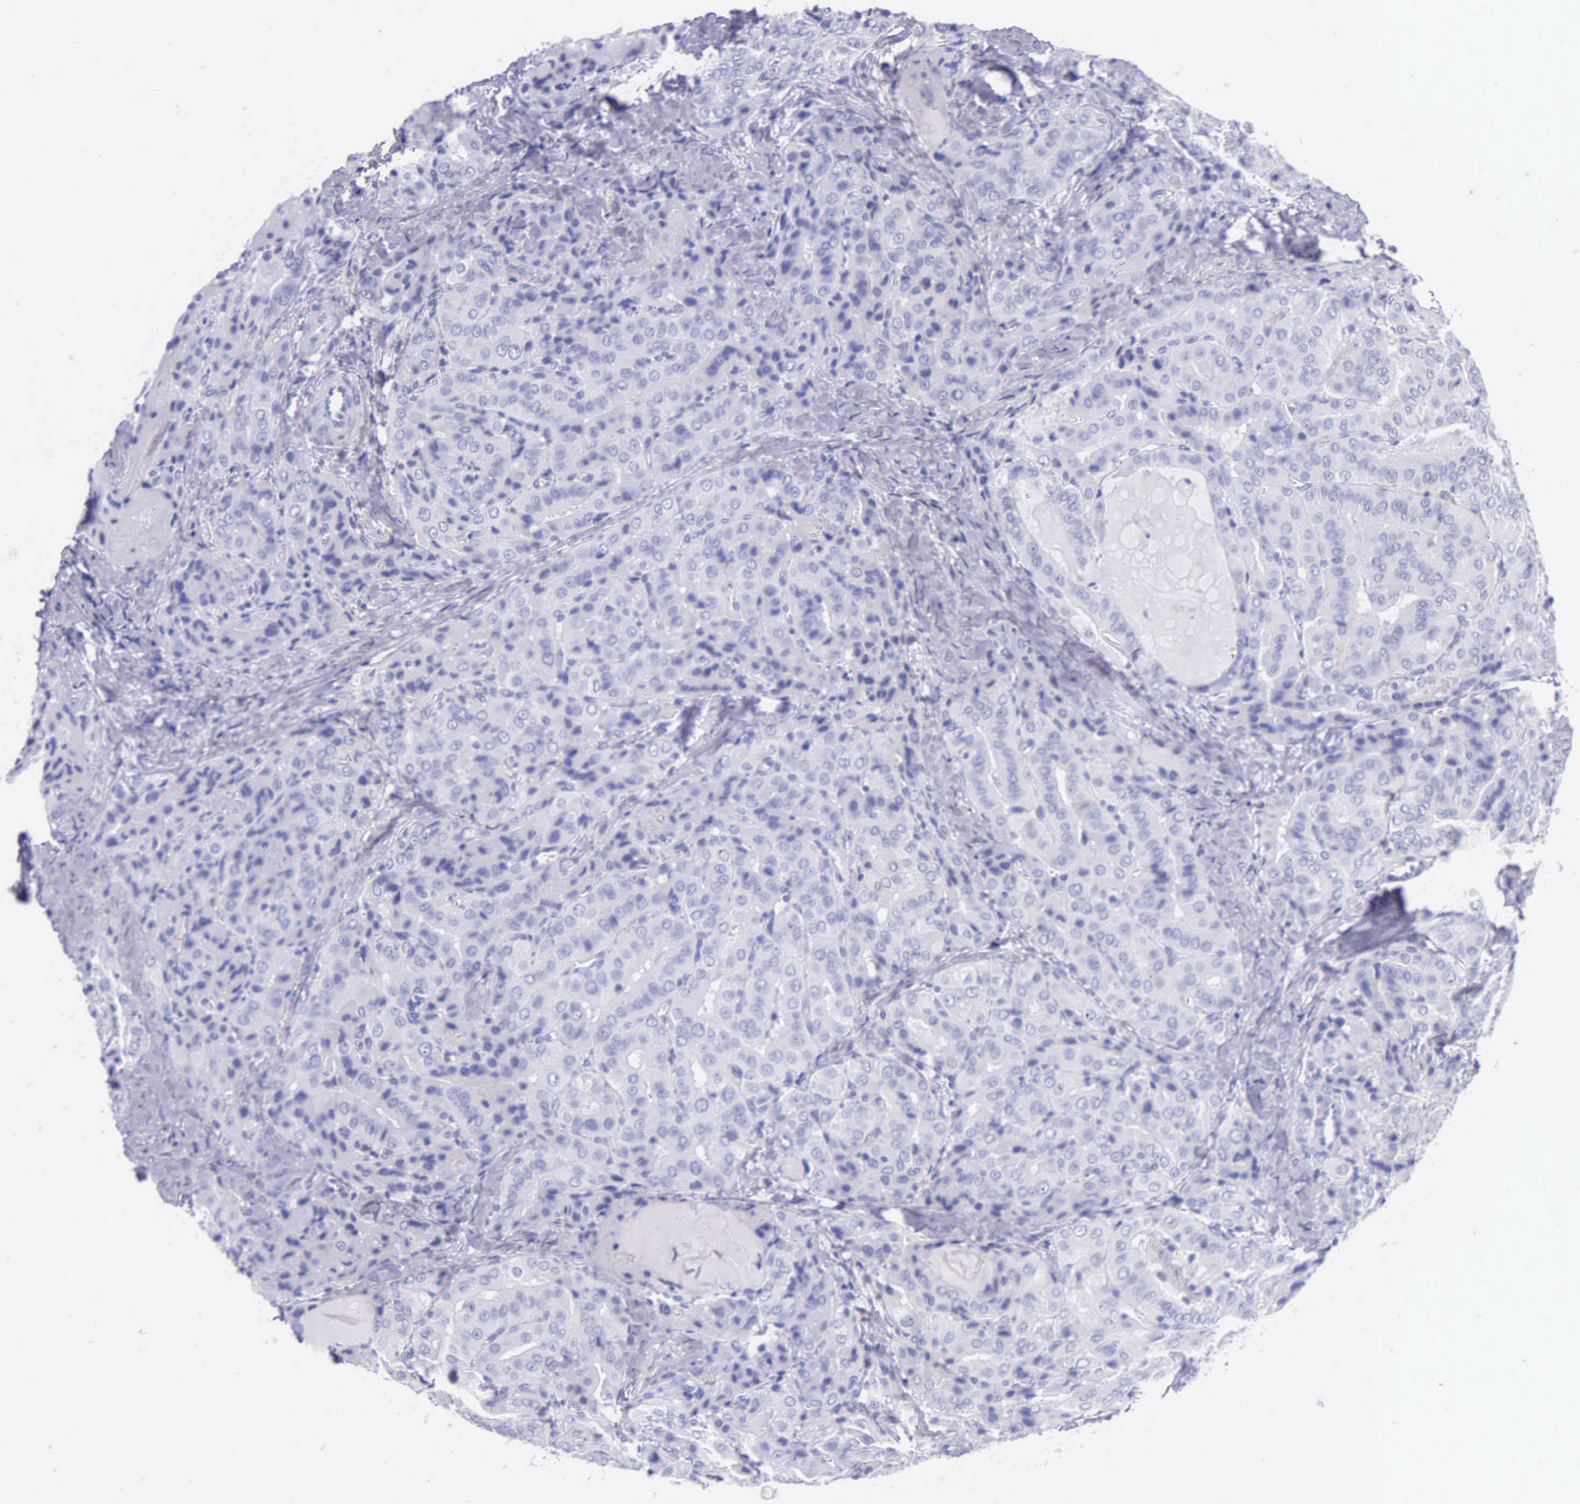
{"staining": {"intensity": "negative", "quantity": "none", "location": "none"}, "tissue": "thyroid cancer", "cell_type": "Tumor cells", "image_type": "cancer", "snomed": [{"axis": "morphology", "description": "Papillary adenocarcinoma, NOS"}, {"axis": "topography", "description": "Thyroid gland"}], "caption": "Protein analysis of thyroid cancer (papillary adenocarcinoma) displays no significant expression in tumor cells.", "gene": "KLK3", "patient": {"sex": "female", "age": 71}}